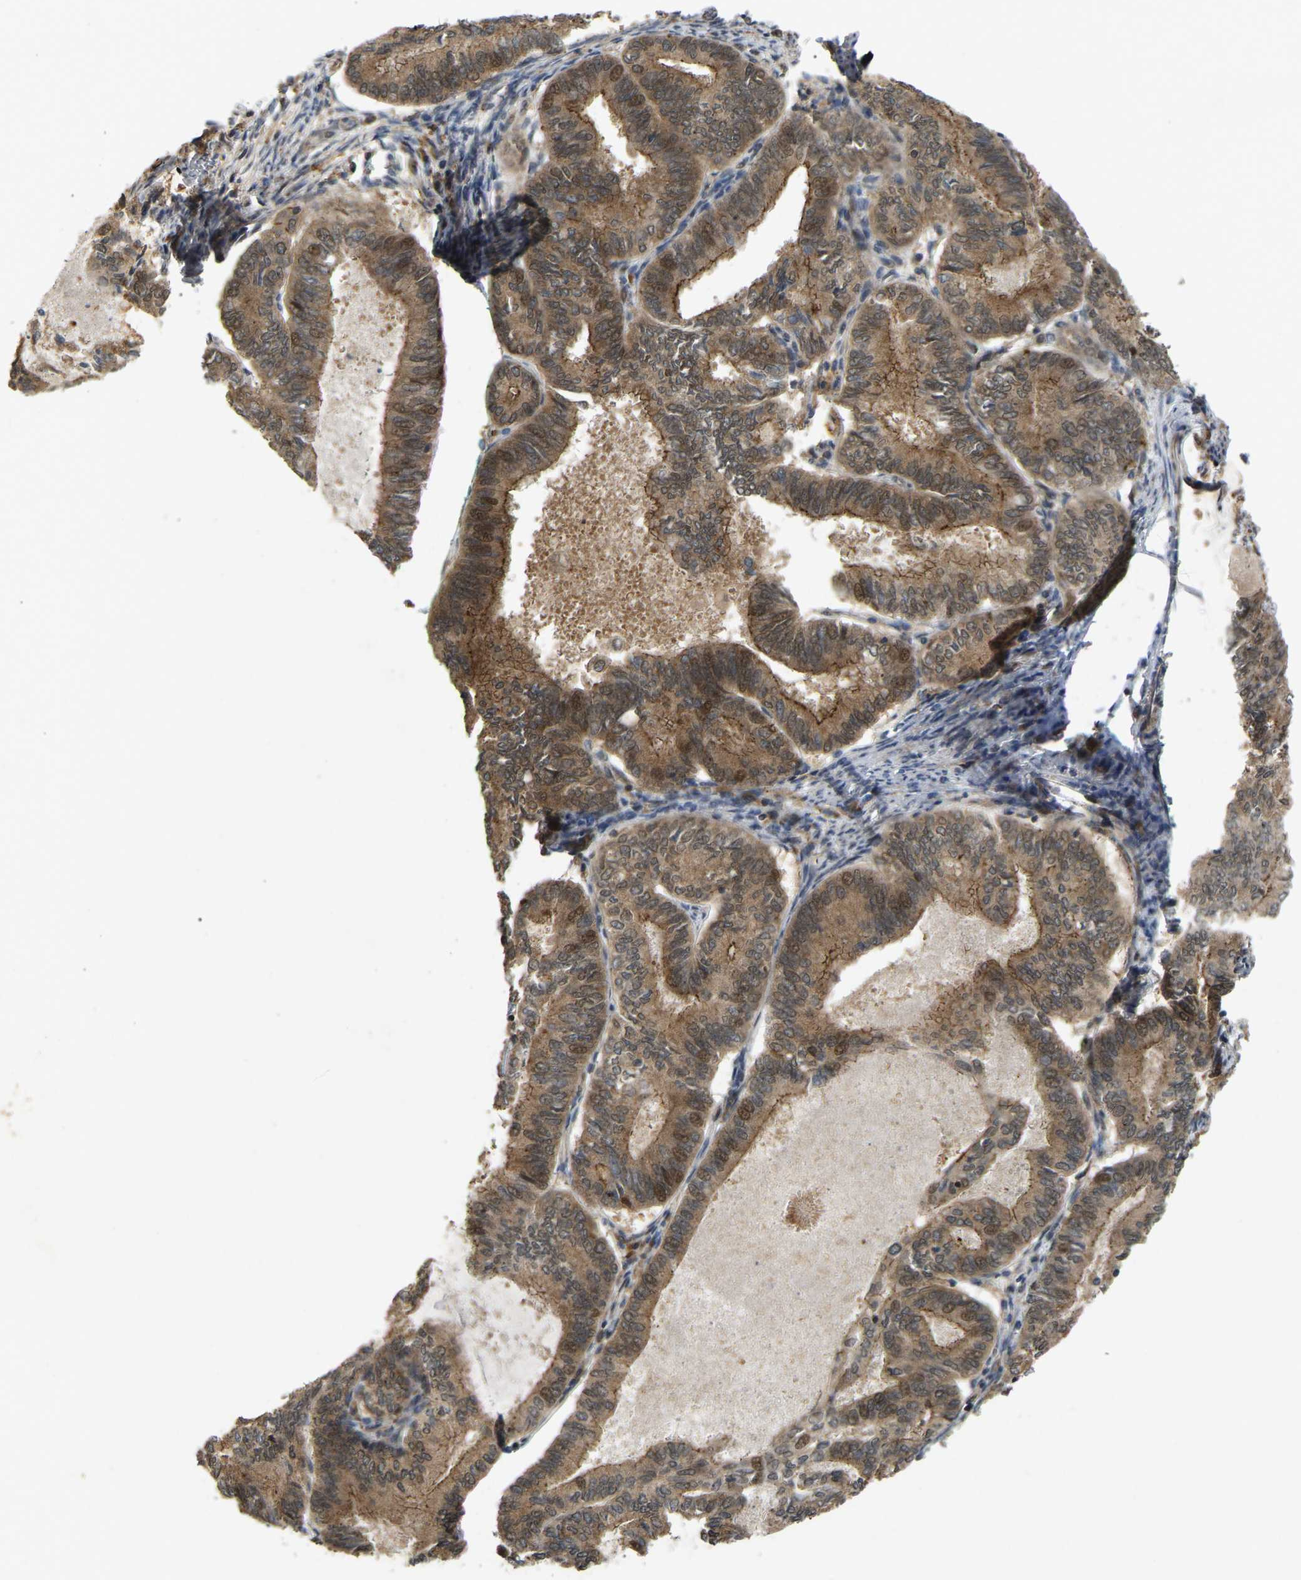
{"staining": {"intensity": "moderate", "quantity": ">75%", "location": "cytoplasmic/membranous,nuclear"}, "tissue": "endometrial cancer", "cell_type": "Tumor cells", "image_type": "cancer", "snomed": [{"axis": "morphology", "description": "Adenocarcinoma, NOS"}, {"axis": "topography", "description": "Endometrium"}], "caption": "Protein expression analysis of human adenocarcinoma (endometrial) reveals moderate cytoplasmic/membranous and nuclear expression in approximately >75% of tumor cells. (Brightfield microscopy of DAB IHC at high magnification).", "gene": "KIAA1549", "patient": {"sex": "female", "age": 86}}